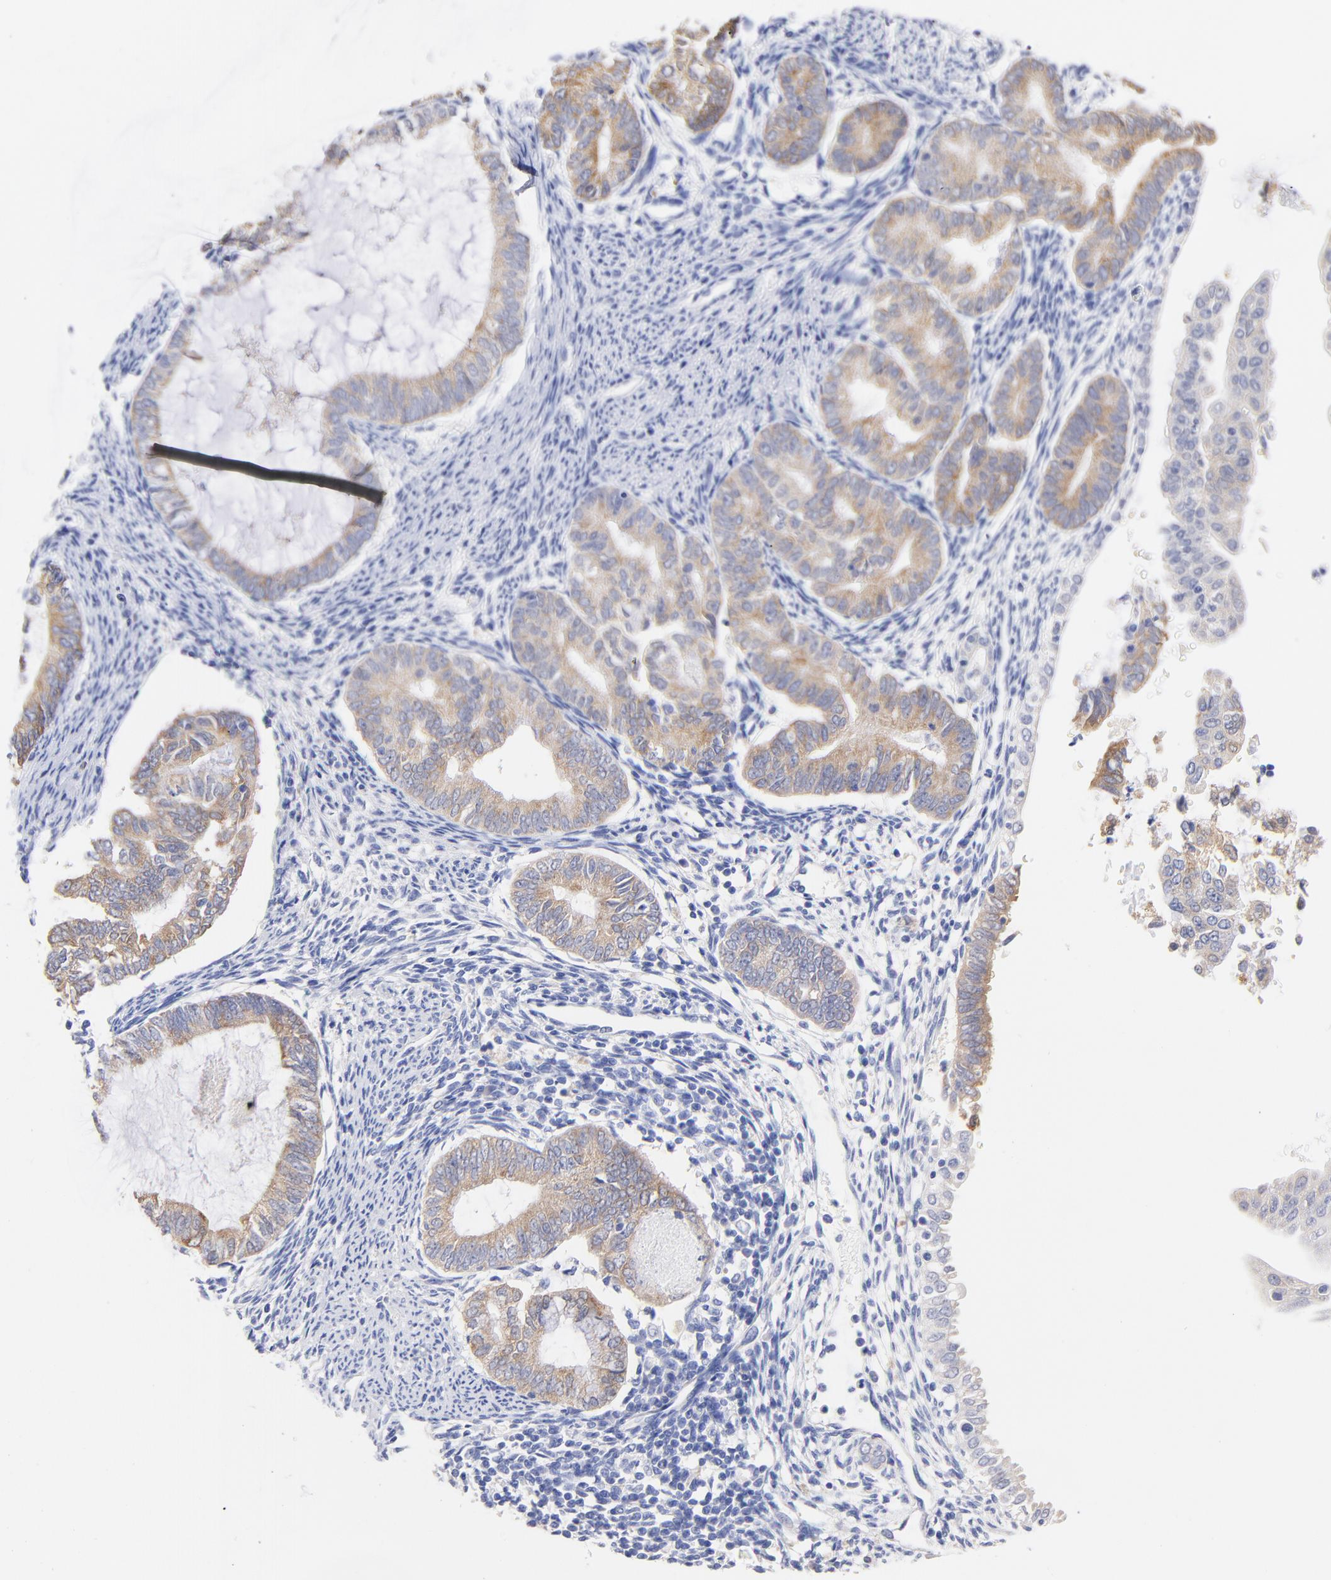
{"staining": {"intensity": "moderate", "quantity": ">75%", "location": "cytoplasmic/membranous"}, "tissue": "endometrial cancer", "cell_type": "Tumor cells", "image_type": "cancer", "snomed": [{"axis": "morphology", "description": "Adenocarcinoma, NOS"}, {"axis": "topography", "description": "Endometrium"}], "caption": "An image showing moderate cytoplasmic/membranous staining in approximately >75% of tumor cells in endometrial cancer, as visualized by brown immunohistochemical staining.", "gene": "CFAP57", "patient": {"sex": "female", "age": 63}}